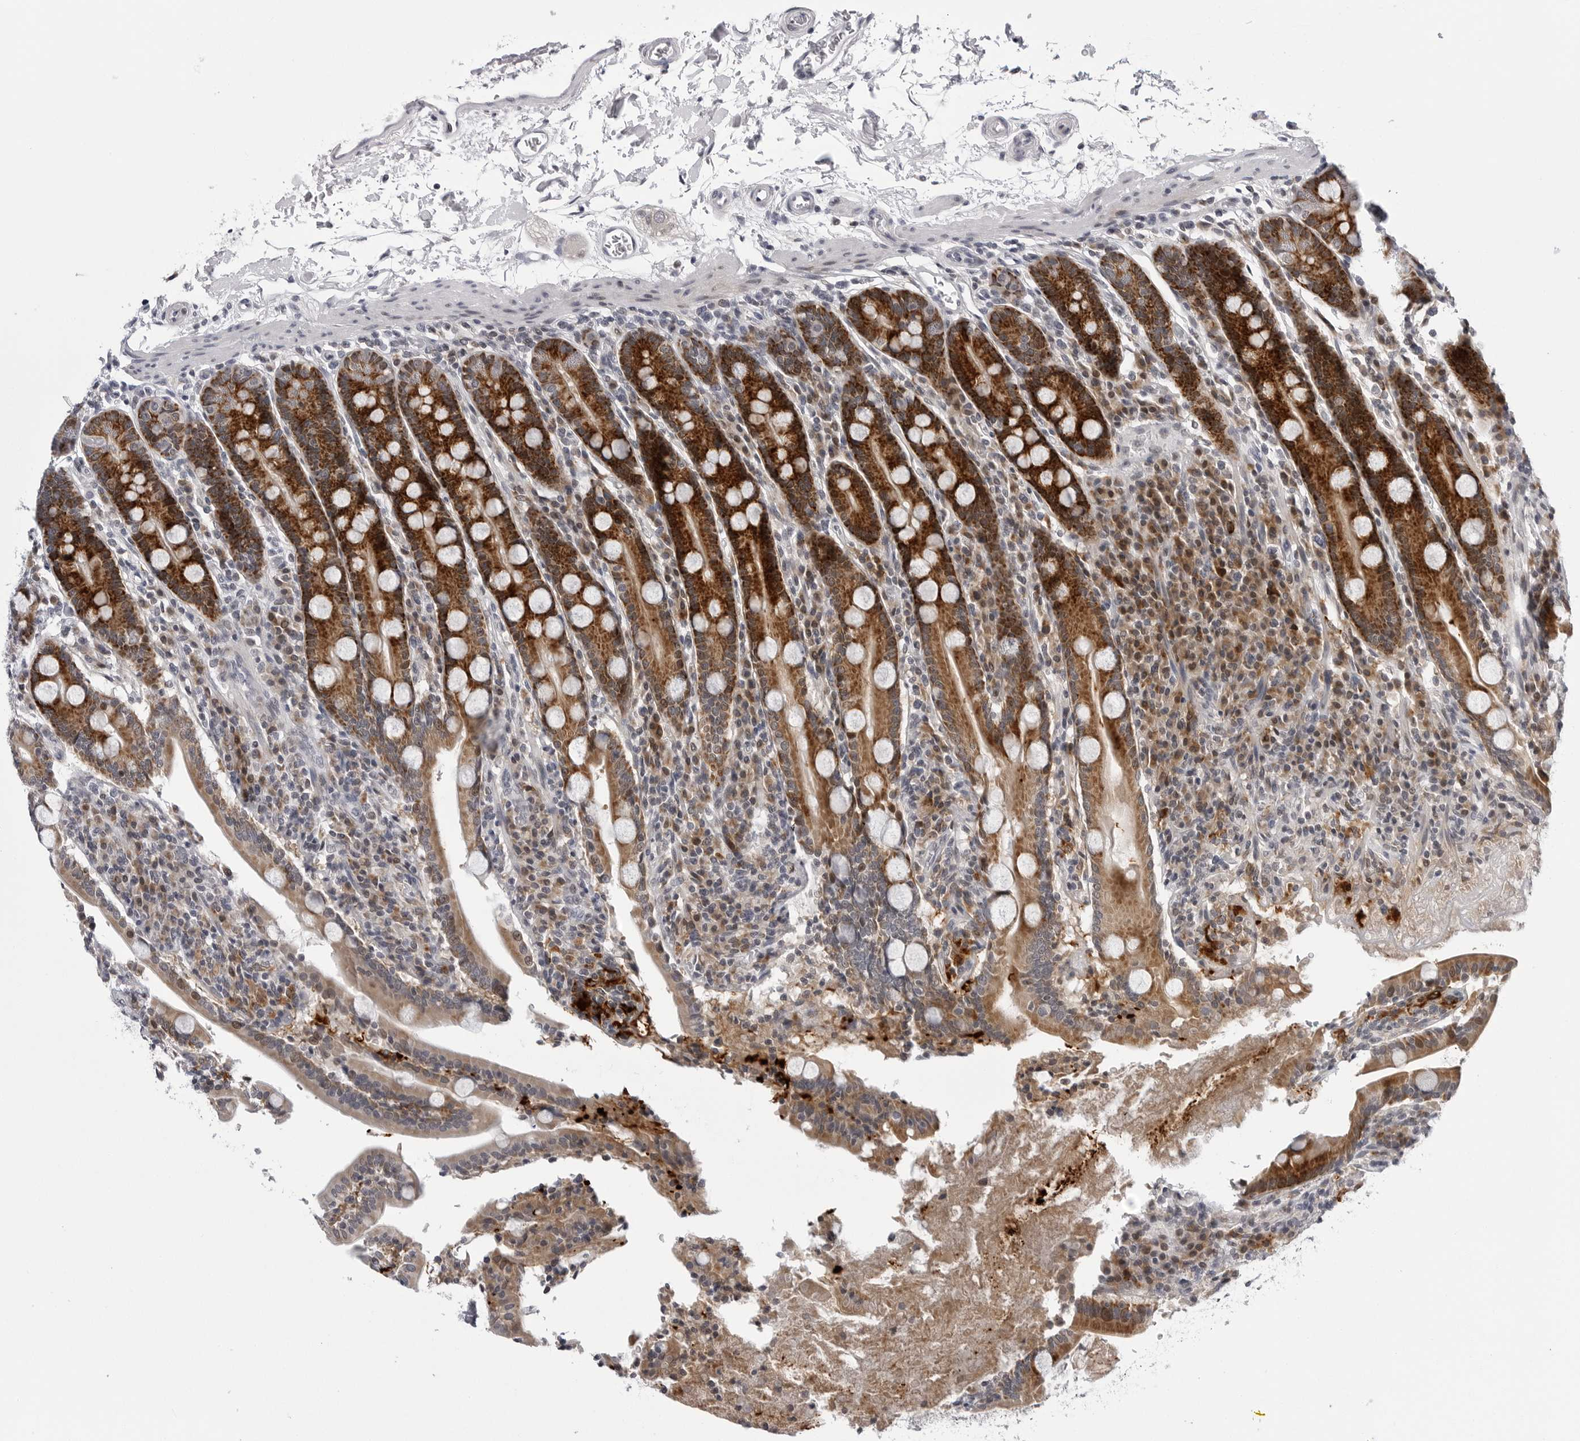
{"staining": {"intensity": "strong", "quantity": ">75%", "location": "cytoplasmic/membranous"}, "tissue": "duodenum", "cell_type": "Glandular cells", "image_type": "normal", "snomed": [{"axis": "morphology", "description": "Normal tissue, NOS"}, {"axis": "topography", "description": "Duodenum"}], "caption": "Immunohistochemistry (IHC) staining of normal duodenum, which demonstrates high levels of strong cytoplasmic/membranous staining in approximately >75% of glandular cells indicating strong cytoplasmic/membranous protein expression. The staining was performed using DAB (brown) for protein detection and nuclei were counterstained in hematoxylin (blue).", "gene": "CDK20", "patient": {"sex": "male", "age": 35}}